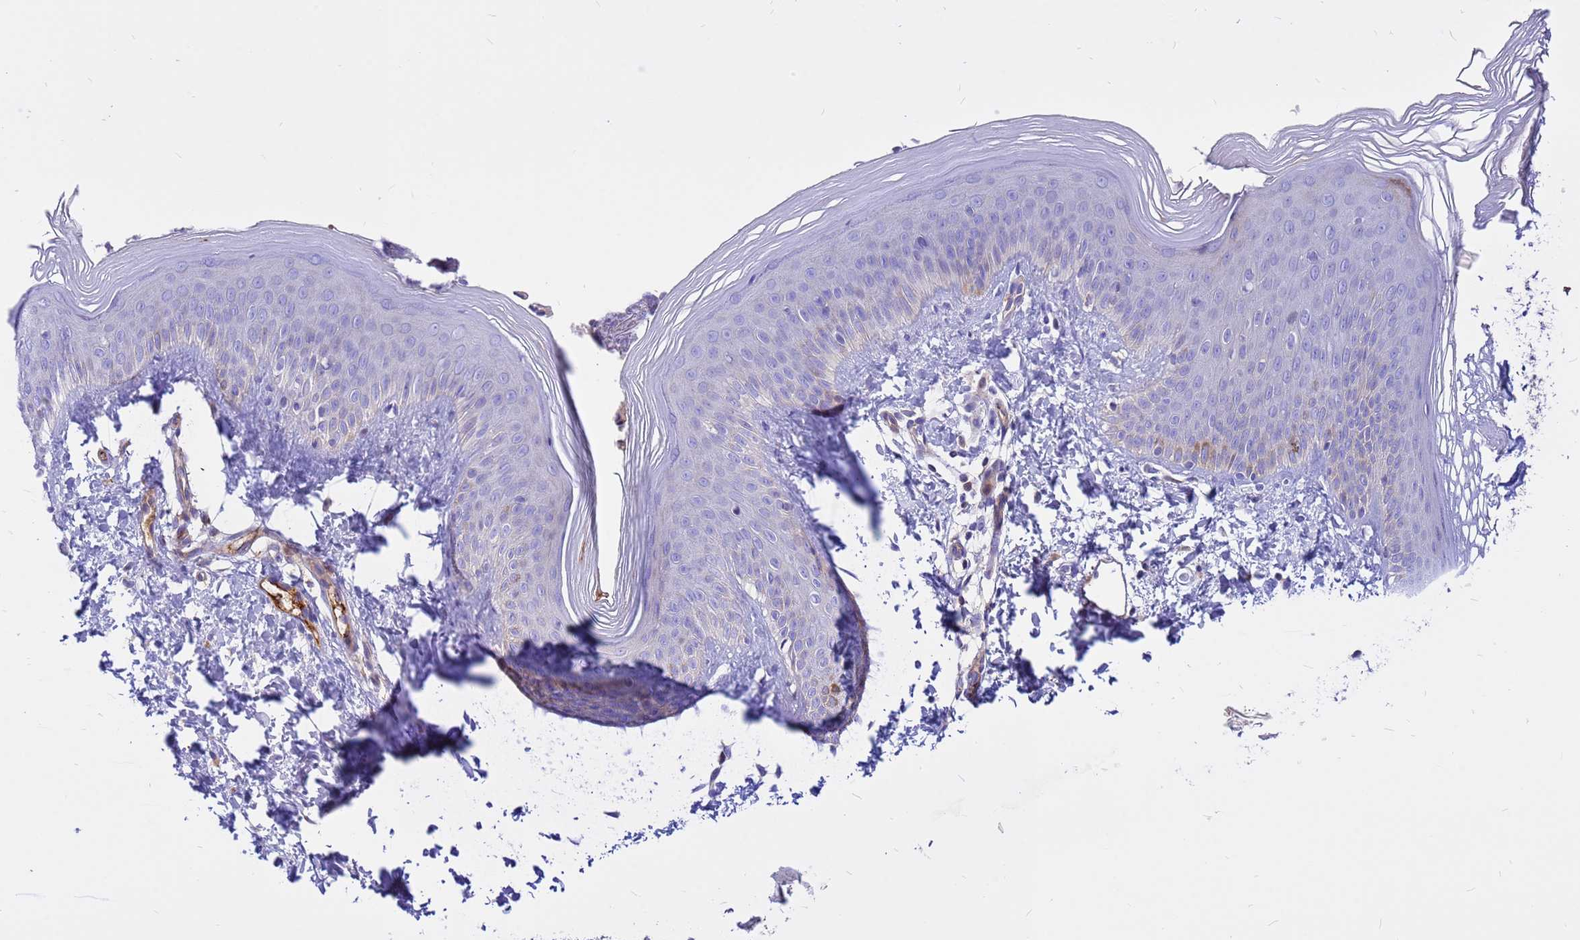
{"staining": {"intensity": "moderate", "quantity": "<25%", "location": "cytoplasmic/membranous"}, "tissue": "skin", "cell_type": "Epidermal cells", "image_type": "normal", "snomed": [{"axis": "morphology", "description": "Normal tissue, NOS"}, {"axis": "morphology", "description": "Inflammation, NOS"}, {"axis": "topography", "description": "Soft tissue"}, {"axis": "topography", "description": "Anal"}], "caption": "Protein staining of normal skin exhibits moderate cytoplasmic/membranous staining in approximately <25% of epidermal cells. (IHC, brightfield microscopy, high magnification).", "gene": "CRHBP", "patient": {"sex": "female", "age": 15}}